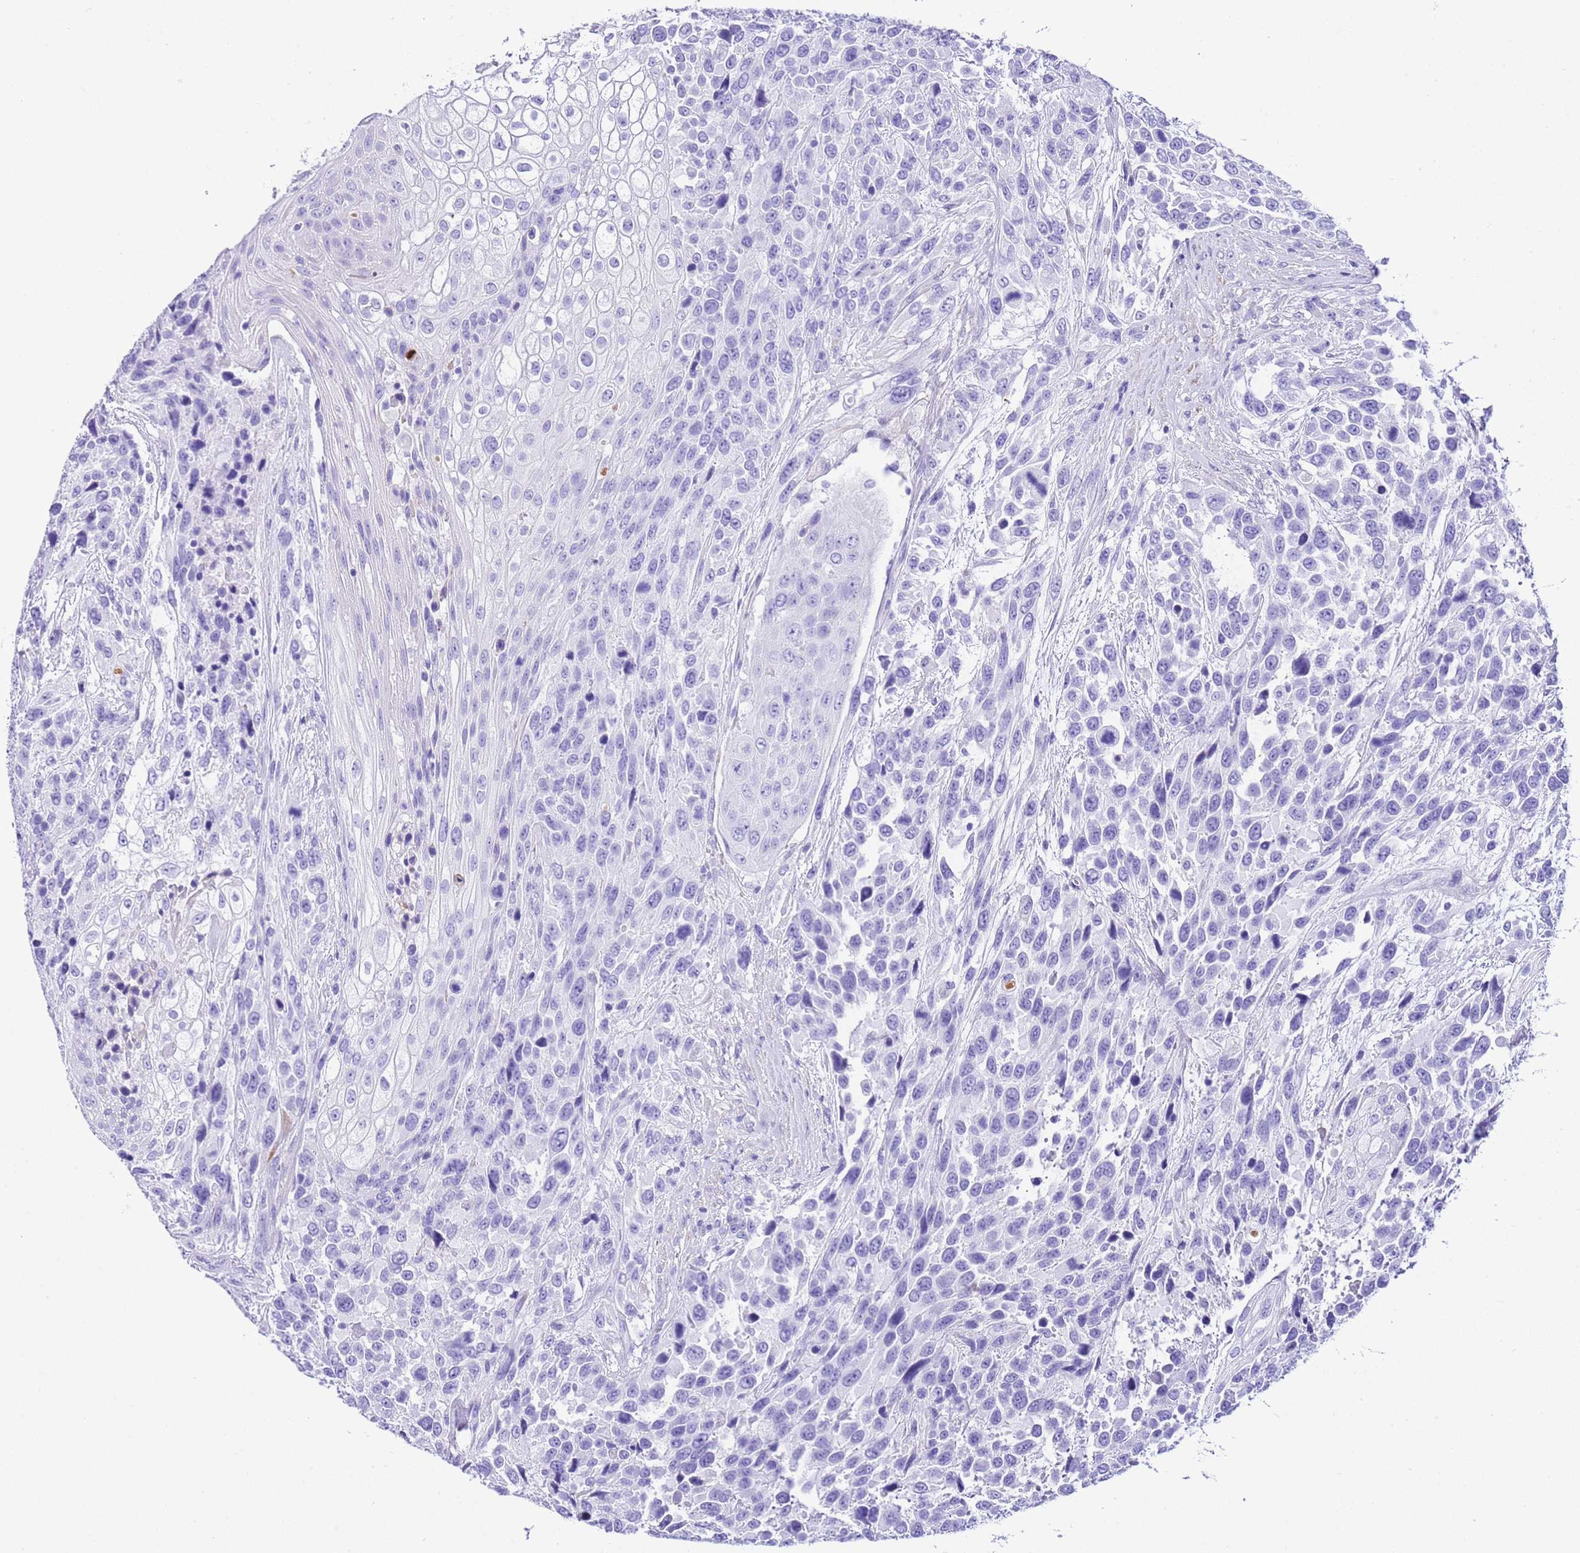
{"staining": {"intensity": "negative", "quantity": "none", "location": "none"}, "tissue": "urothelial cancer", "cell_type": "Tumor cells", "image_type": "cancer", "snomed": [{"axis": "morphology", "description": "Urothelial carcinoma, High grade"}, {"axis": "topography", "description": "Urinary bladder"}], "caption": "Protein analysis of urothelial carcinoma (high-grade) reveals no significant positivity in tumor cells.", "gene": "KCNC1", "patient": {"sex": "female", "age": 70}}